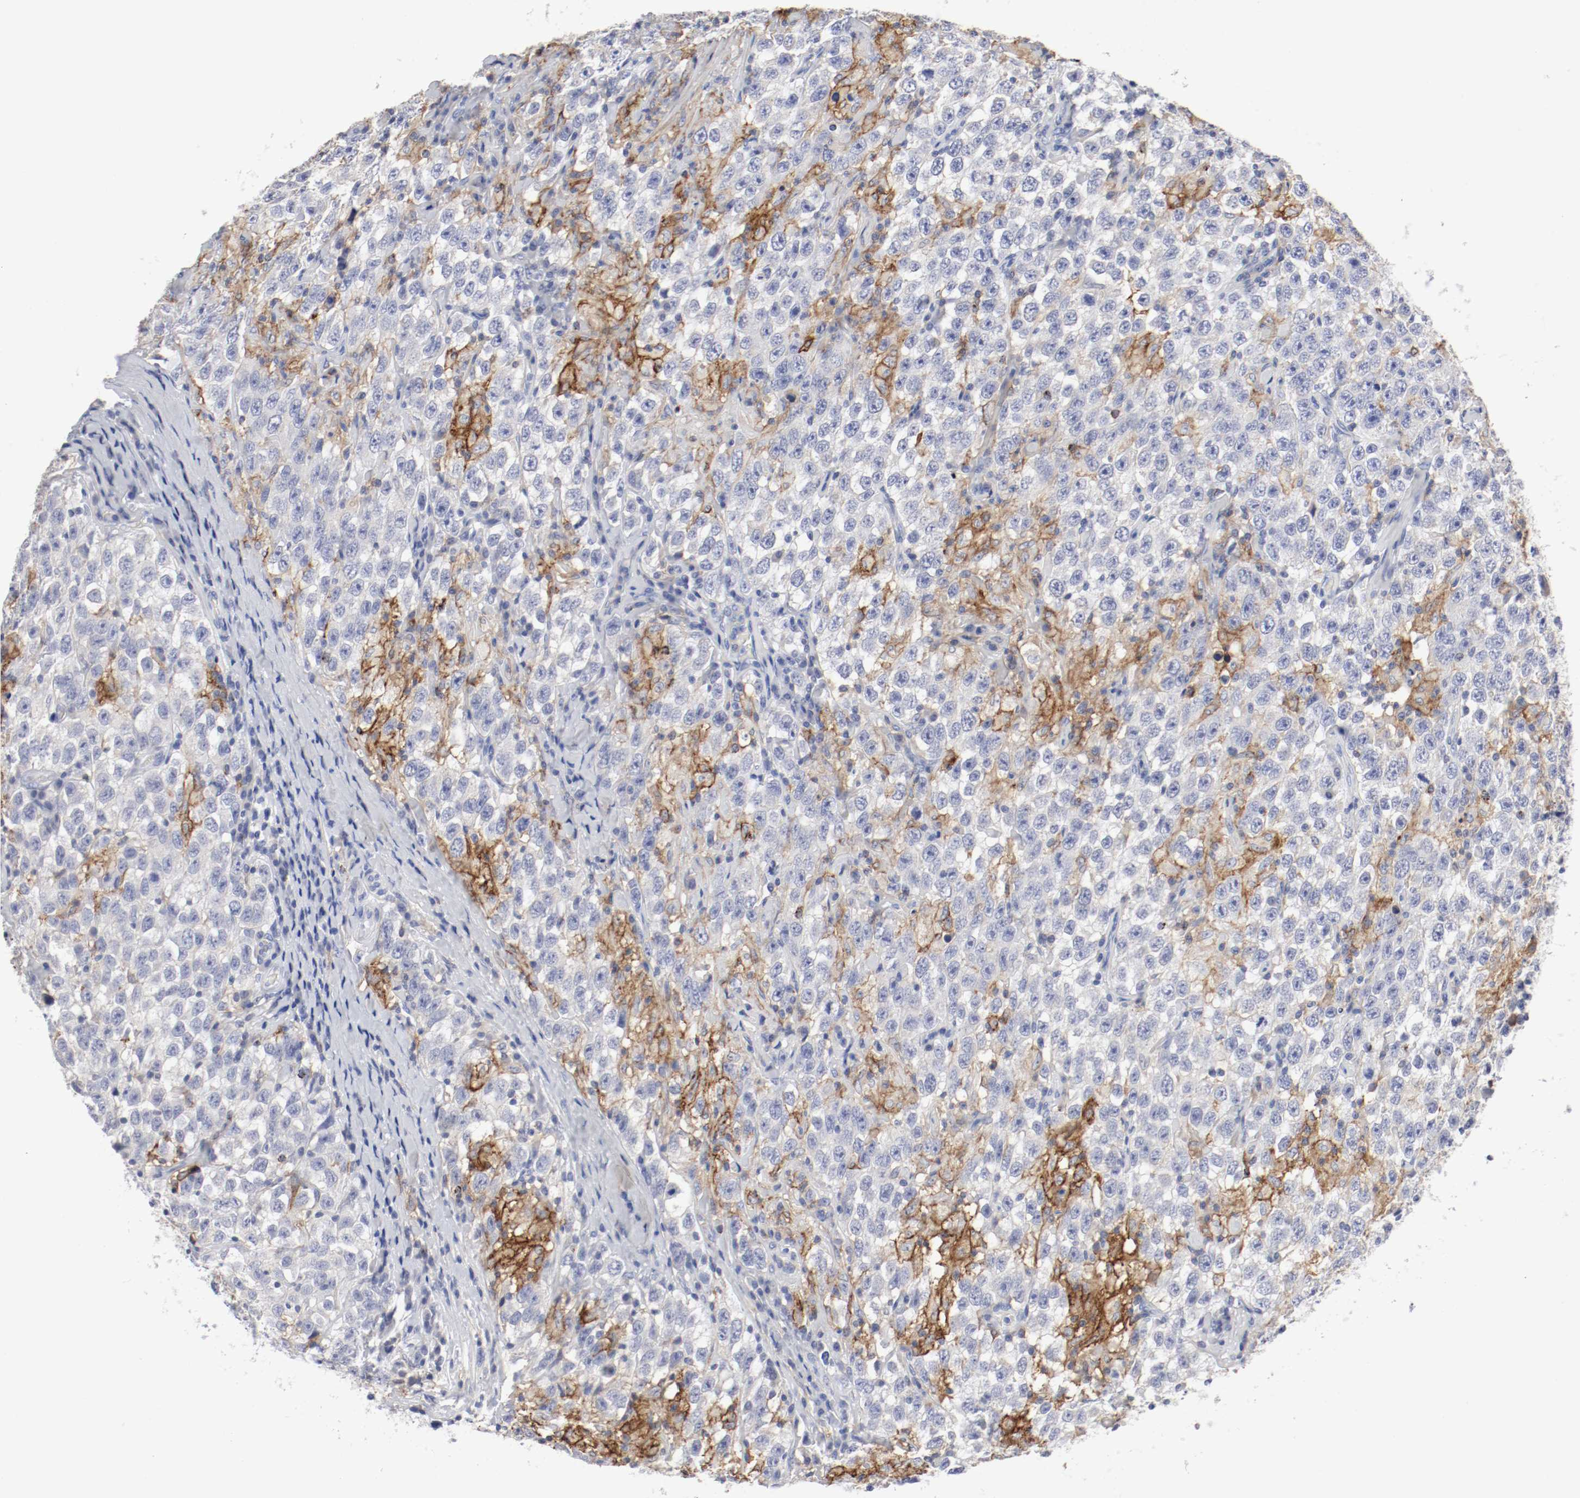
{"staining": {"intensity": "strong", "quantity": "<25%", "location": "cytoplasmic/membranous"}, "tissue": "testis cancer", "cell_type": "Tumor cells", "image_type": "cancer", "snomed": [{"axis": "morphology", "description": "Seminoma, NOS"}, {"axis": "topography", "description": "Testis"}], "caption": "Seminoma (testis) stained with a brown dye reveals strong cytoplasmic/membranous positive expression in approximately <25% of tumor cells.", "gene": "ITGAX", "patient": {"sex": "male", "age": 41}}